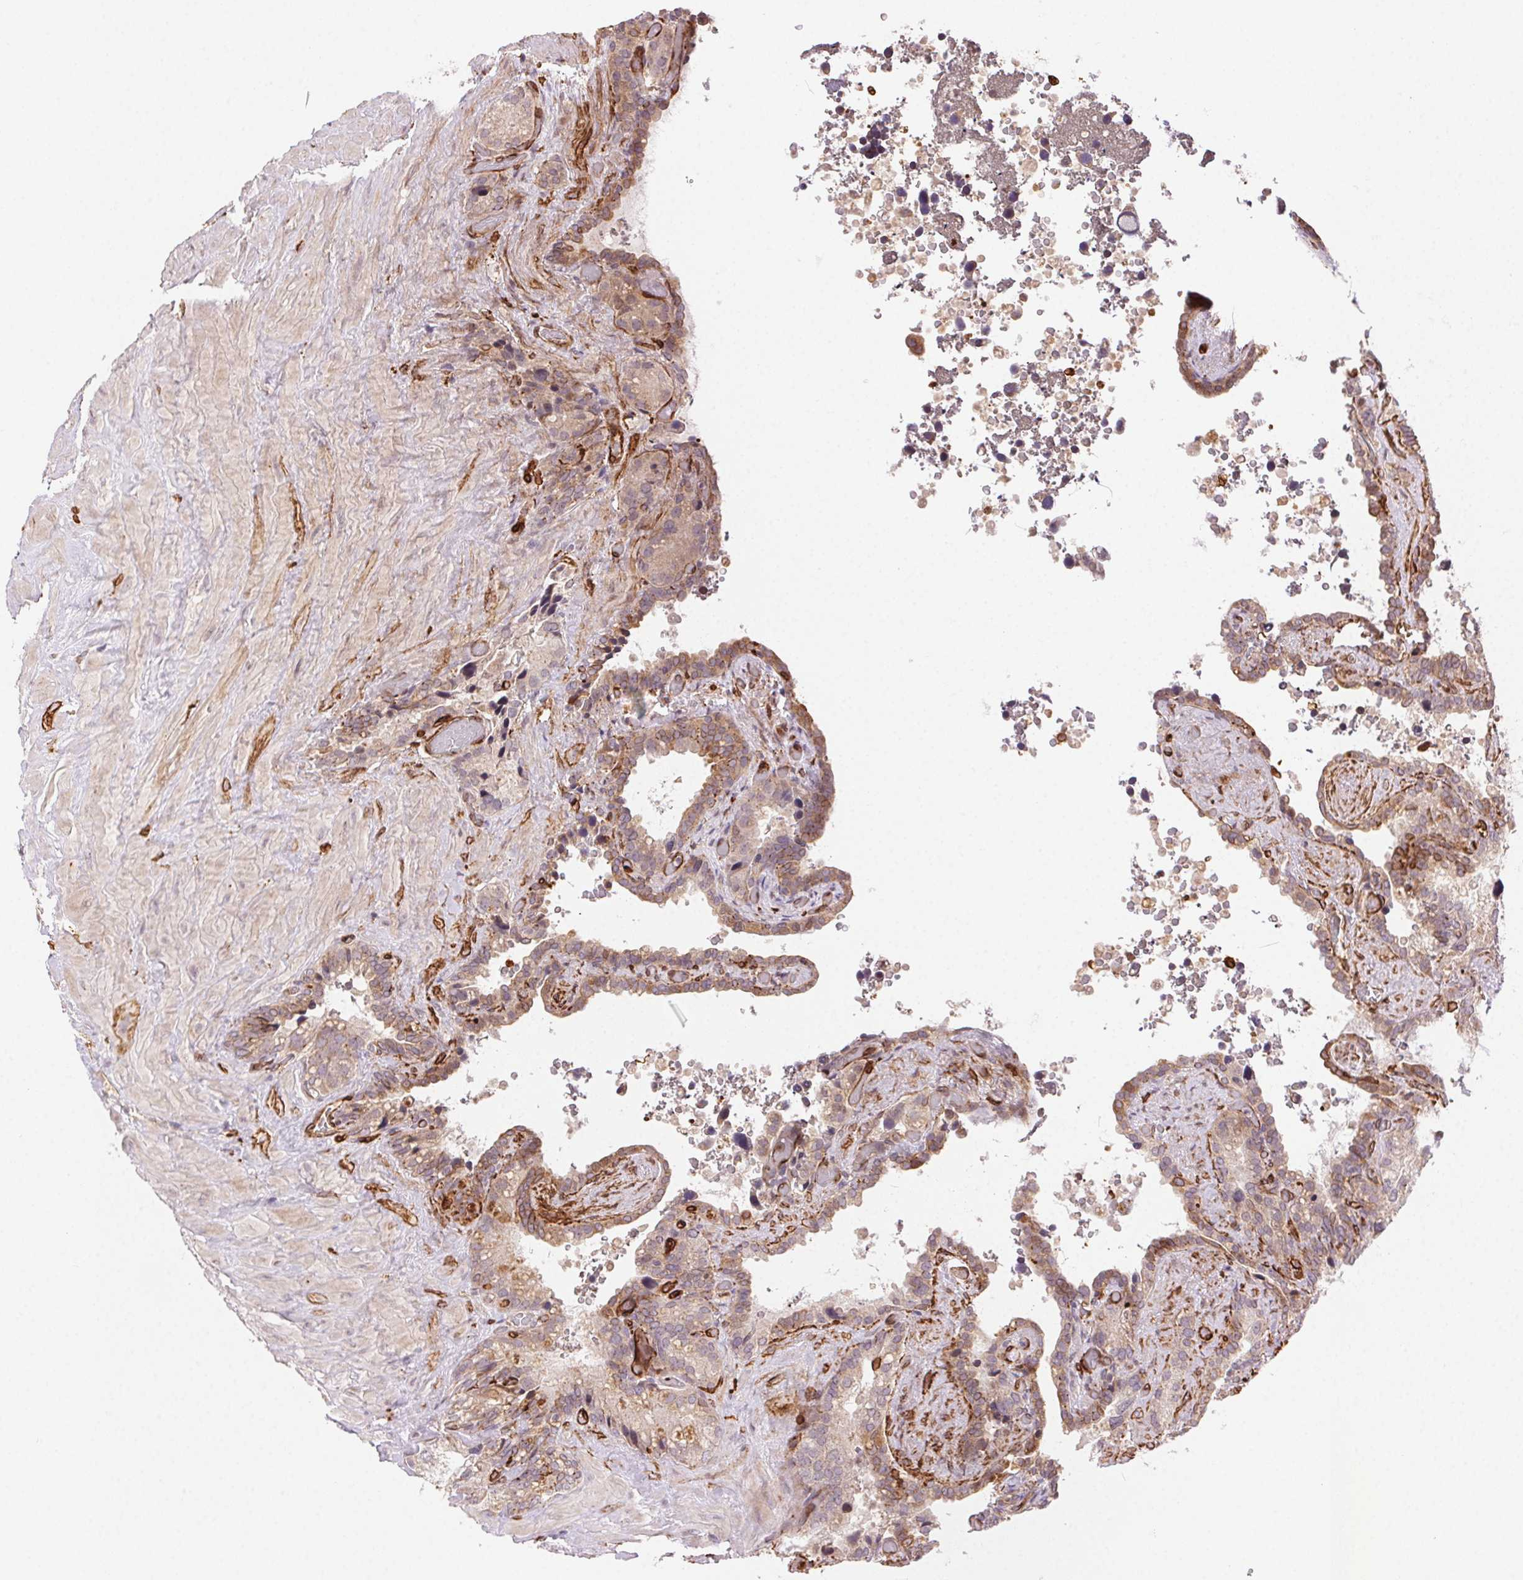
{"staining": {"intensity": "moderate", "quantity": "25%-75%", "location": "cytoplasmic/membranous"}, "tissue": "seminal vesicle", "cell_type": "Glandular cells", "image_type": "normal", "snomed": [{"axis": "morphology", "description": "Normal tissue, NOS"}, {"axis": "topography", "description": "Seminal veicle"}], "caption": "Immunohistochemical staining of benign human seminal vesicle exhibits moderate cytoplasmic/membranous protein positivity in approximately 25%-75% of glandular cells. The staining is performed using DAB (3,3'-diaminobenzidine) brown chromogen to label protein expression. The nuclei are counter-stained blue using hematoxylin.", "gene": "RNASET2", "patient": {"sex": "male", "age": 60}}